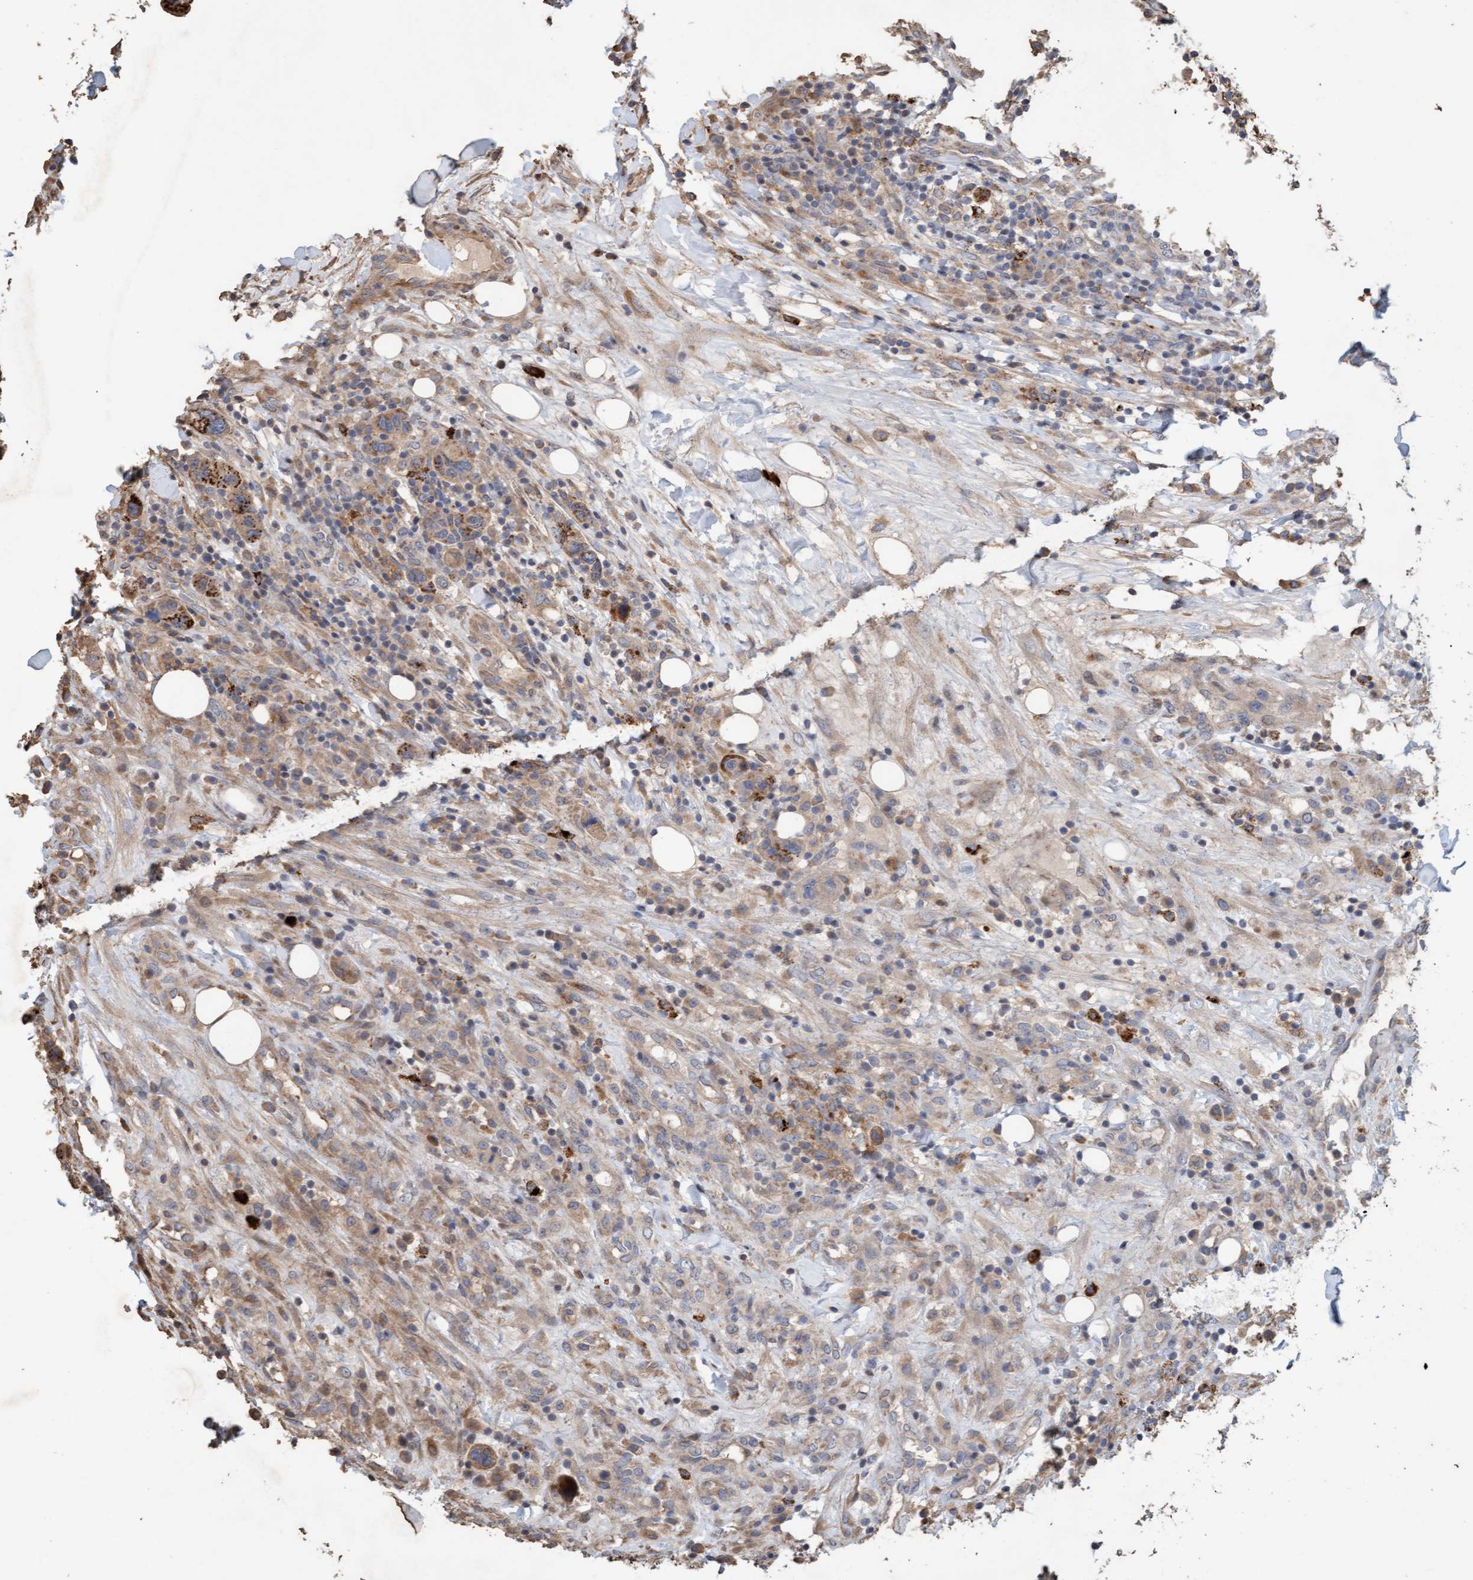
{"staining": {"intensity": "moderate", "quantity": "<25%", "location": "cytoplasmic/membranous"}, "tissue": "breast cancer", "cell_type": "Tumor cells", "image_type": "cancer", "snomed": [{"axis": "morphology", "description": "Duct carcinoma"}, {"axis": "topography", "description": "Breast"}], "caption": "Immunohistochemistry (IHC) image of breast cancer (invasive ductal carcinoma) stained for a protein (brown), which exhibits low levels of moderate cytoplasmic/membranous staining in about <25% of tumor cells.", "gene": "LONRF1", "patient": {"sex": "female", "age": 37}}